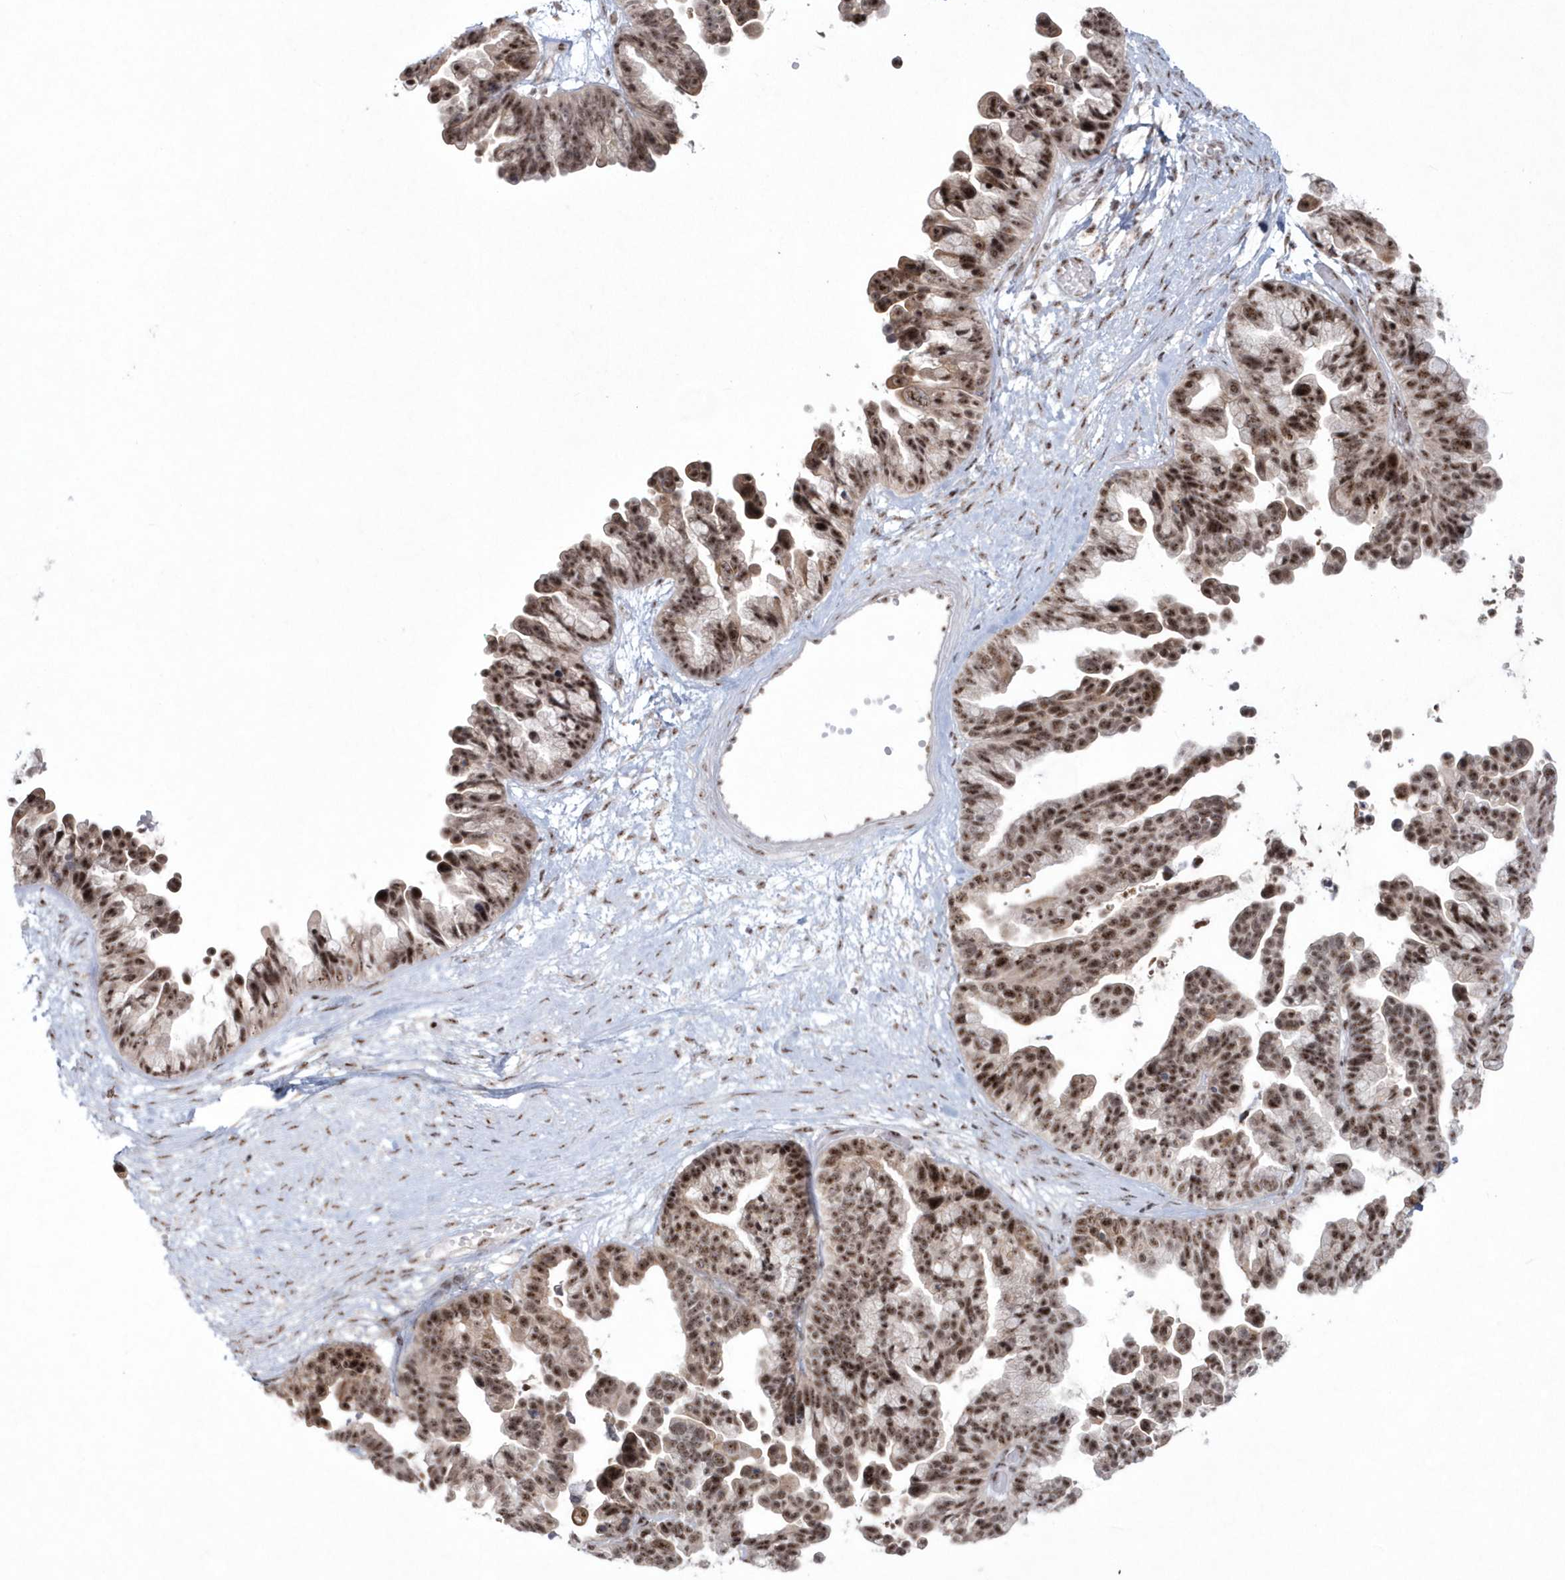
{"staining": {"intensity": "moderate", "quantity": ">75%", "location": "nuclear"}, "tissue": "ovarian cancer", "cell_type": "Tumor cells", "image_type": "cancer", "snomed": [{"axis": "morphology", "description": "Cystadenocarcinoma, serous, NOS"}, {"axis": "topography", "description": "Ovary"}], "caption": "Approximately >75% of tumor cells in serous cystadenocarcinoma (ovarian) reveal moderate nuclear protein staining as visualized by brown immunohistochemical staining.", "gene": "KDM6B", "patient": {"sex": "female", "age": 56}}